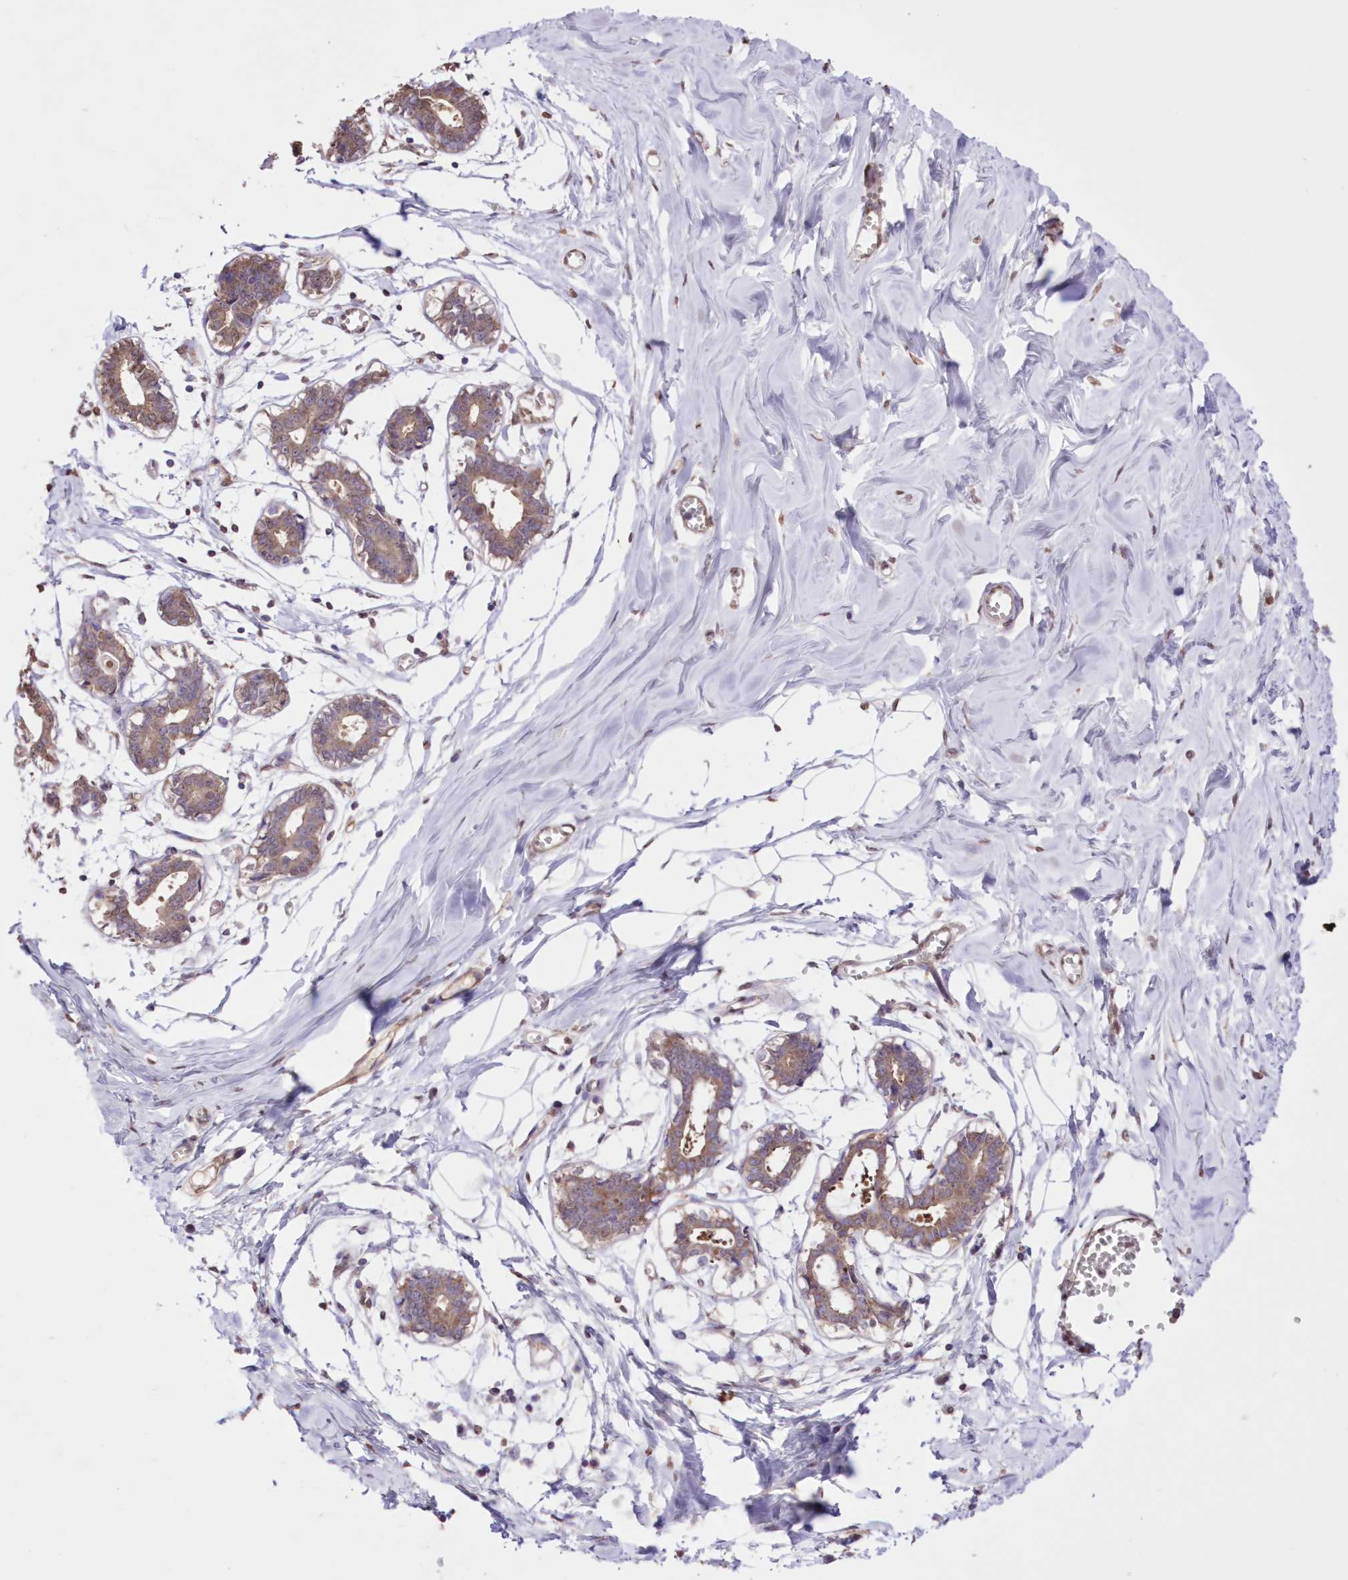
{"staining": {"intensity": "negative", "quantity": "none", "location": "none"}, "tissue": "breast", "cell_type": "Adipocytes", "image_type": "normal", "snomed": [{"axis": "morphology", "description": "Normal tissue, NOS"}, {"axis": "topography", "description": "Breast"}], "caption": "Human breast stained for a protein using immunohistochemistry (IHC) exhibits no positivity in adipocytes.", "gene": "FCHO2", "patient": {"sex": "female", "age": 27}}